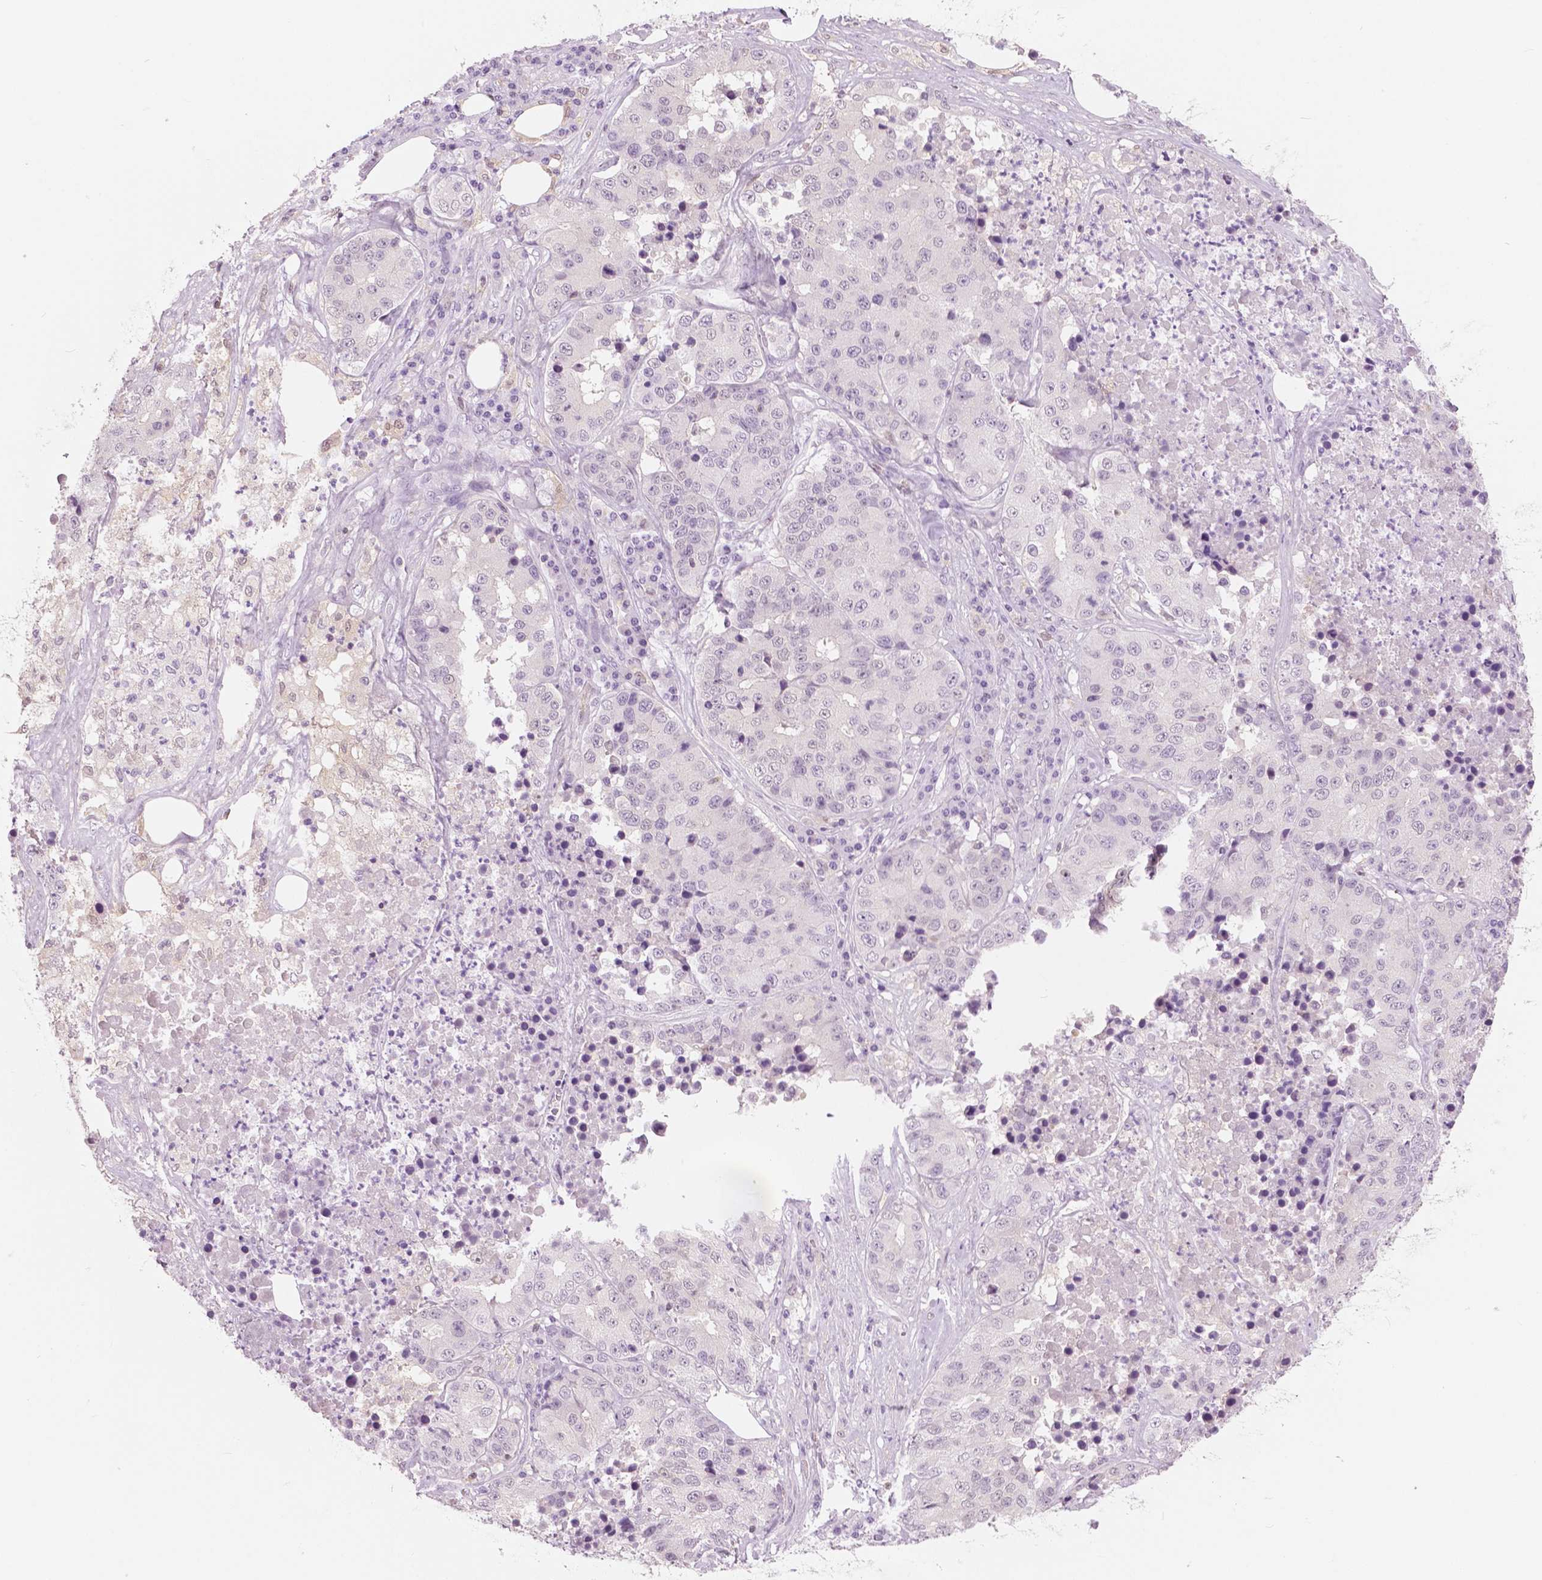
{"staining": {"intensity": "negative", "quantity": "none", "location": "none"}, "tissue": "stomach cancer", "cell_type": "Tumor cells", "image_type": "cancer", "snomed": [{"axis": "morphology", "description": "Adenocarcinoma, NOS"}, {"axis": "topography", "description": "Stomach"}], "caption": "Immunohistochemical staining of stomach cancer exhibits no significant staining in tumor cells.", "gene": "GALM", "patient": {"sex": "male", "age": 71}}